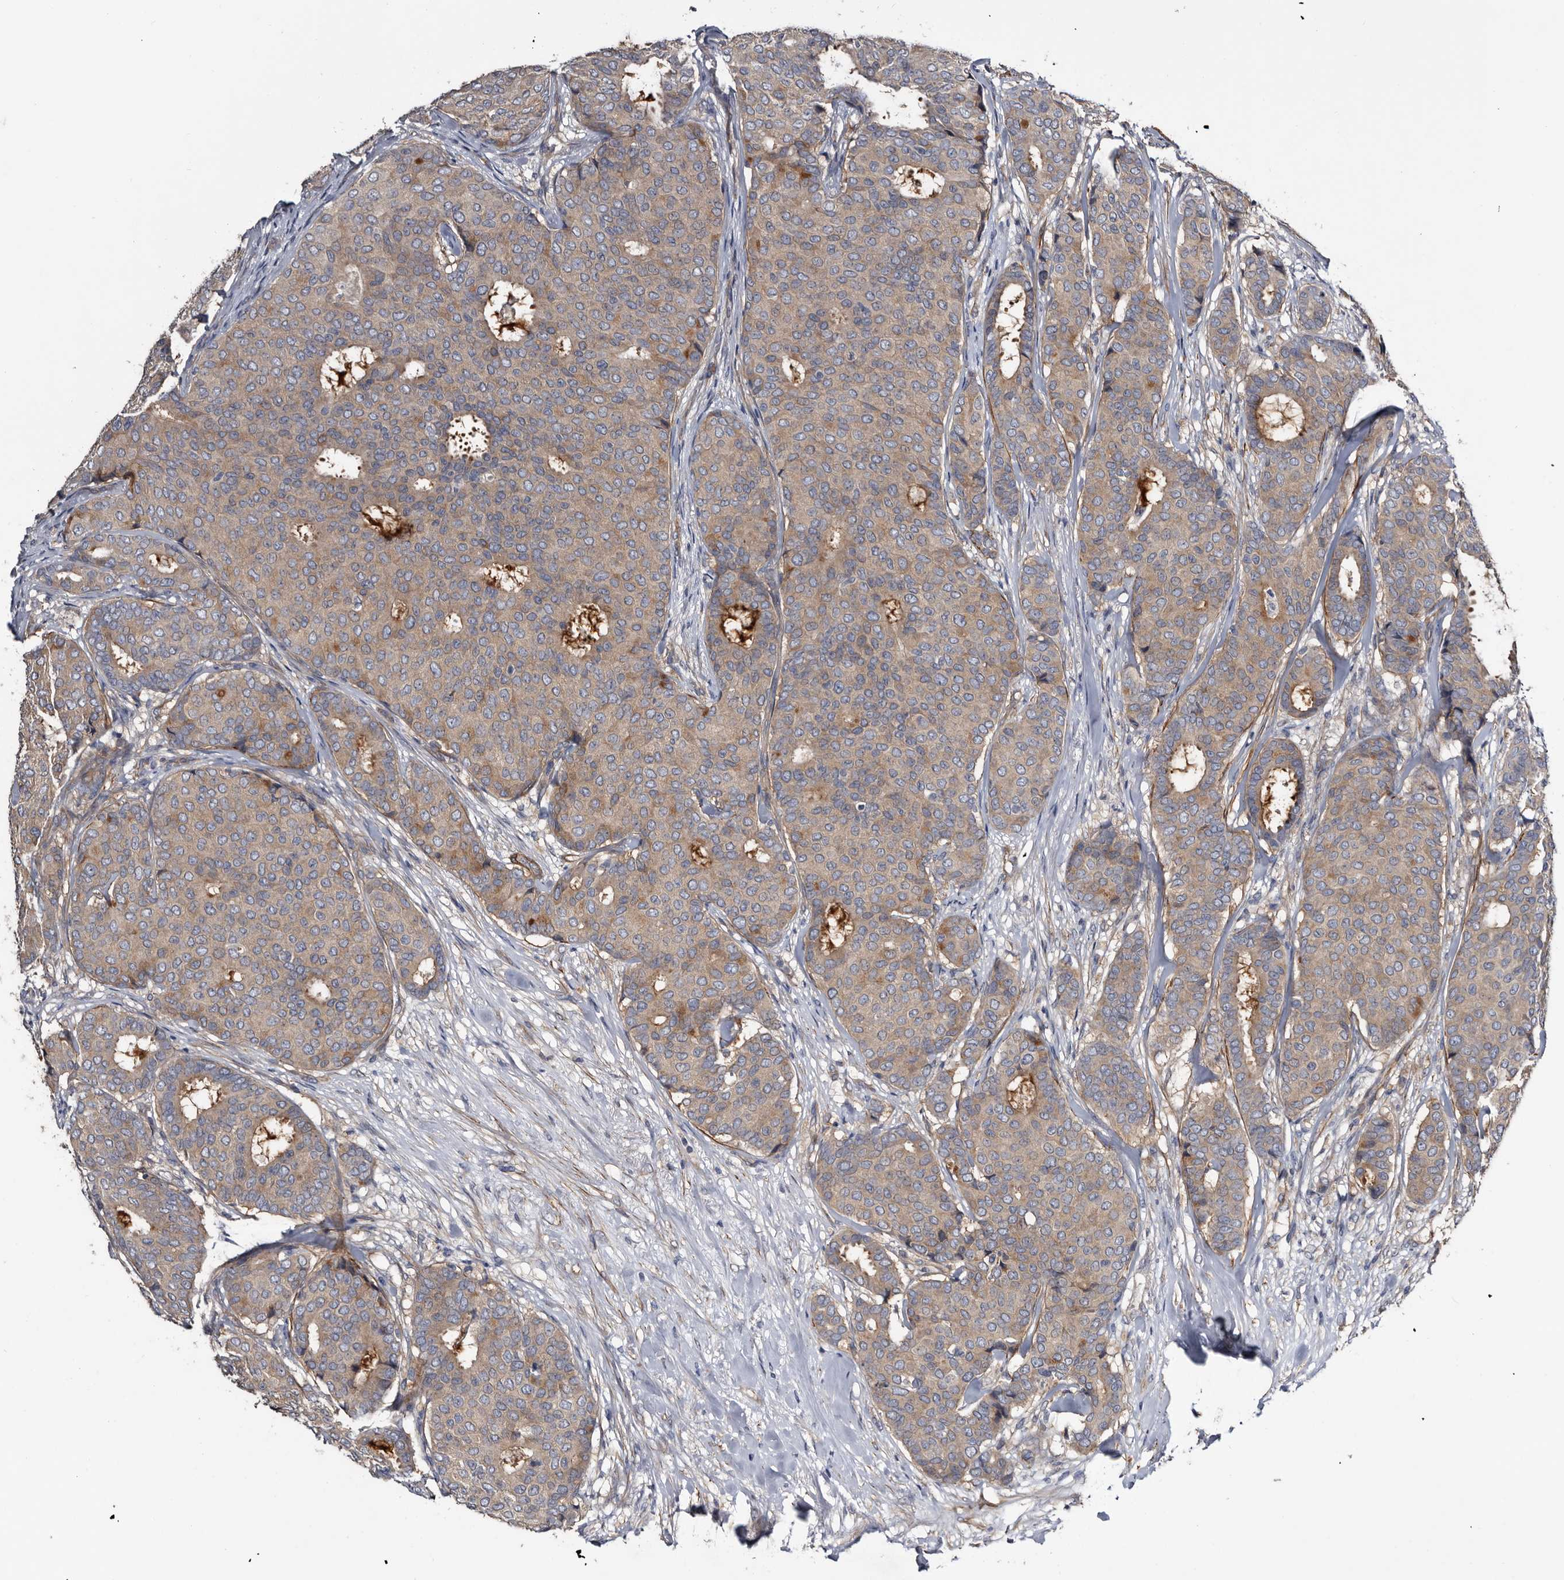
{"staining": {"intensity": "weak", "quantity": "25%-75%", "location": "cytoplasmic/membranous"}, "tissue": "breast cancer", "cell_type": "Tumor cells", "image_type": "cancer", "snomed": [{"axis": "morphology", "description": "Duct carcinoma"}, {"axis": "topography", "description": "Breast"}], "caption": "Immunohistochemistry micrograph of breast intraductal carcinoma stained for a protein (brown), which shows low levels of weak cytoplasmic/membranous positivity in about 25%-75% of tumor cells.", "gene": "IARS1", "patient": {"sex": "female", "age": 75}}